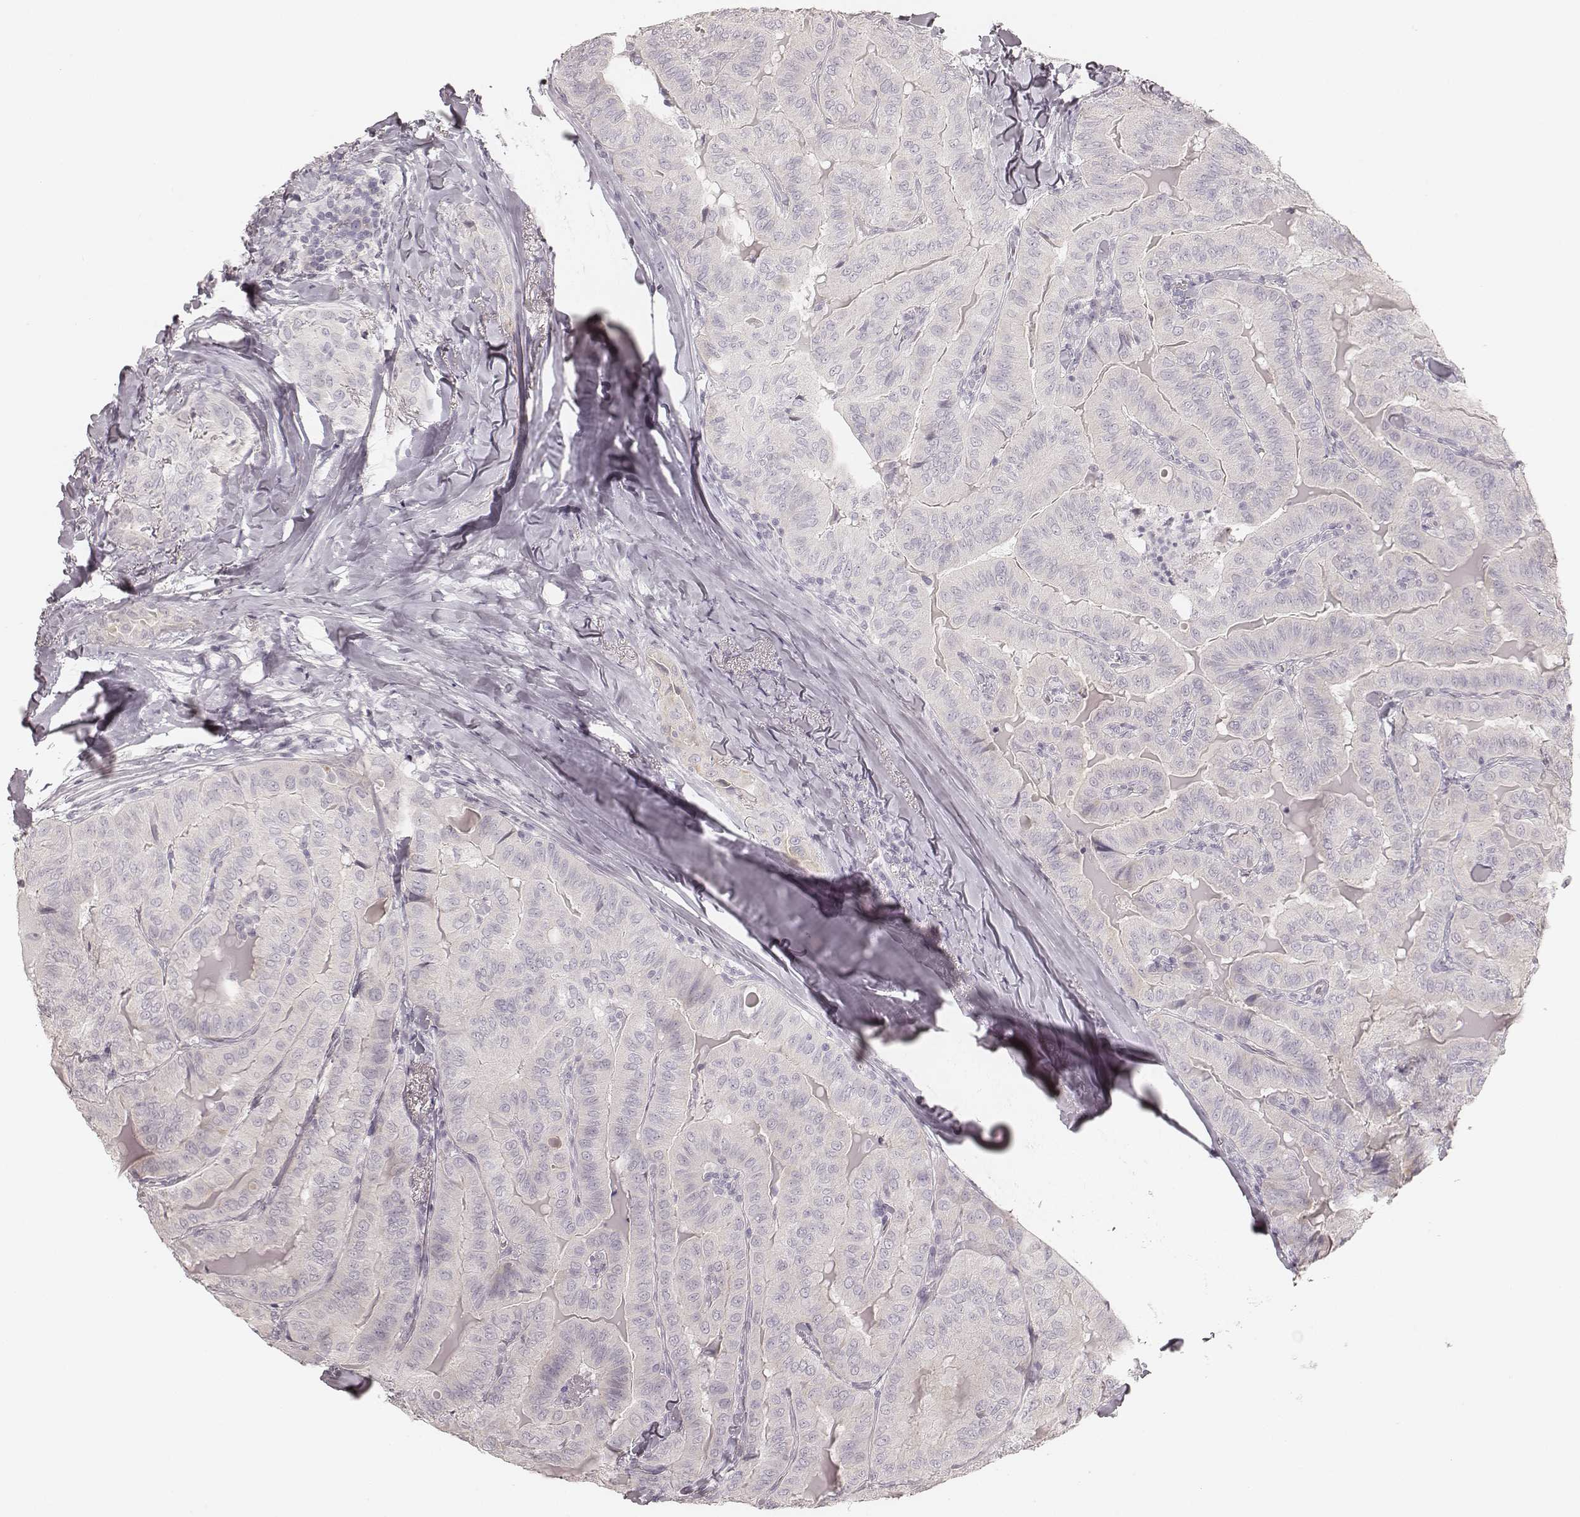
{"staining": {"intensity": "negative", "quantity": "none", "location": "none"}, "tissue": "thyroid cancer", "cell_type": "Tumor cells", "image_type": "cancer", "snomed": [{"axis": "morphology", "description": "Papillary adenocarcinoma, NOS"}, {"axis": "topography", "description": "Thyroid gland"}], "caption": "Protein analysis of thyroid cancer (papillary adenocarcinoma) displays no significant expression in tumor cells. (Immunohistochemistry (ihc), brightfield microscopy, high magnification).", "gene": "KRT31", "patient": {"sex": "female", "age": 68}}